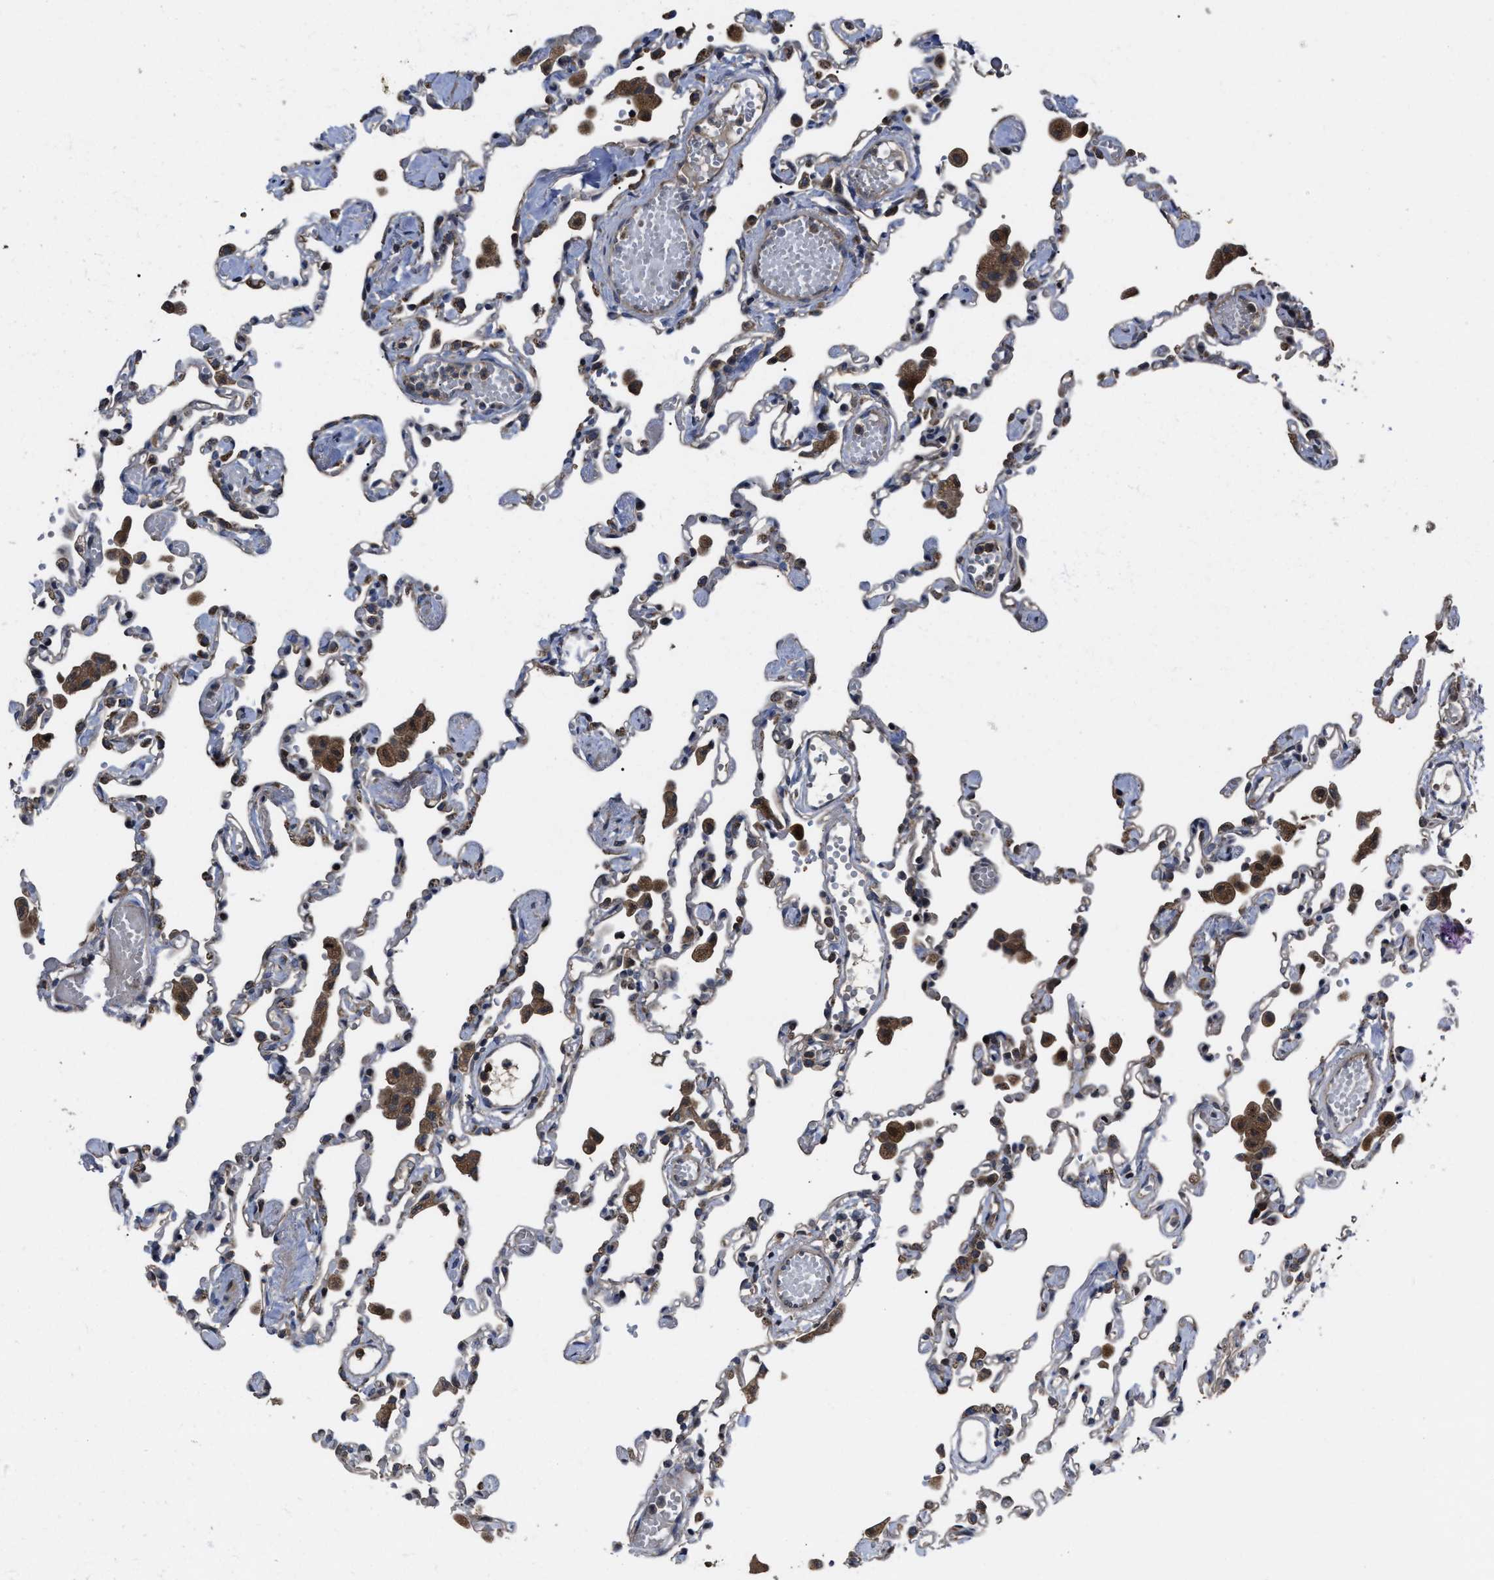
{"staining": {"intensity": "weak", "quantity": "<25%", "location": "cytoplasmic/membranous"}, "tissue": "lung", "cell_type": "Alveolar cells", "image_type": "normal", "snomed": [{"axis": "morphology", "description": "Normal tissue, NOS"}, {"axis": "topography", "description": "Bronchus"}, {"axis": "topography", "description": "Lung"}], "caption": "Immunohistochemical staining of benign human lung reveals no significant positivity in alveolar cells.", "gene": "PASK", "patient": {"sex": "female", "age": 49}}